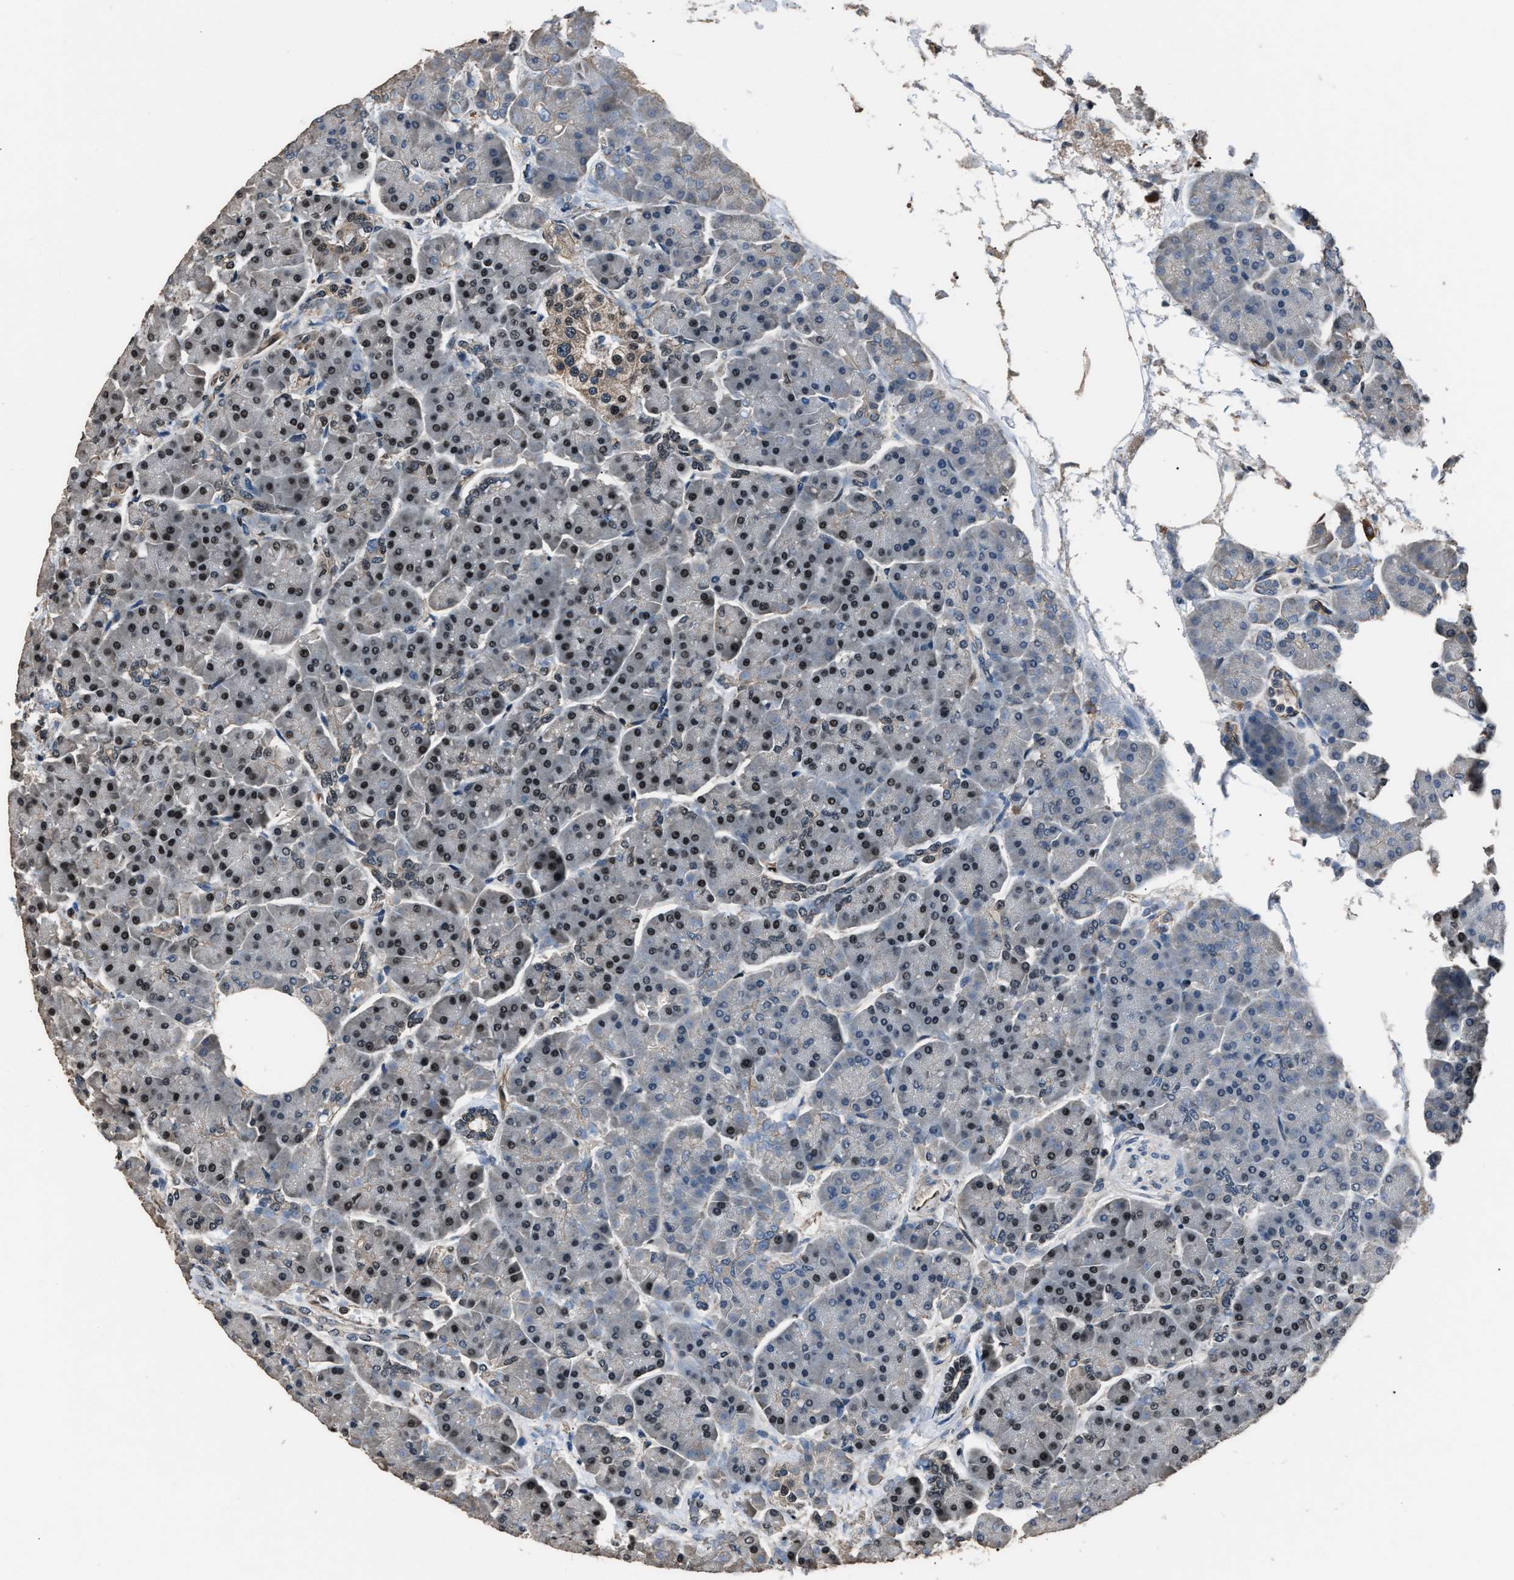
{"staining": {"intensity": "moderate", "quantity": "<25%", "location": "cytoplasmic/membranous,nuclear"}, "tissue": "pancreas", "cell_type": "Exocrine glandular cells", "image_type": "normal", "snomed": [{"axis": "morphology", "description": "Normal tissue, NOS"}, {"axis": "topography", "description": "Pancreas"}], "caption": "IHC (DAB) staining of unremarkable pancreas displays moderate cytoplasmic/membranous,nuclear protein expression in approximately <25% of exocrine glandular cells. Using DAB (3,3'-diaminobenzidine) (brown) and hematoxylin (blue) stains, captured at high magnification using brightfield microscopy.", "gene": "DFFA", "patient": {"sex": "female", "age": 70}}